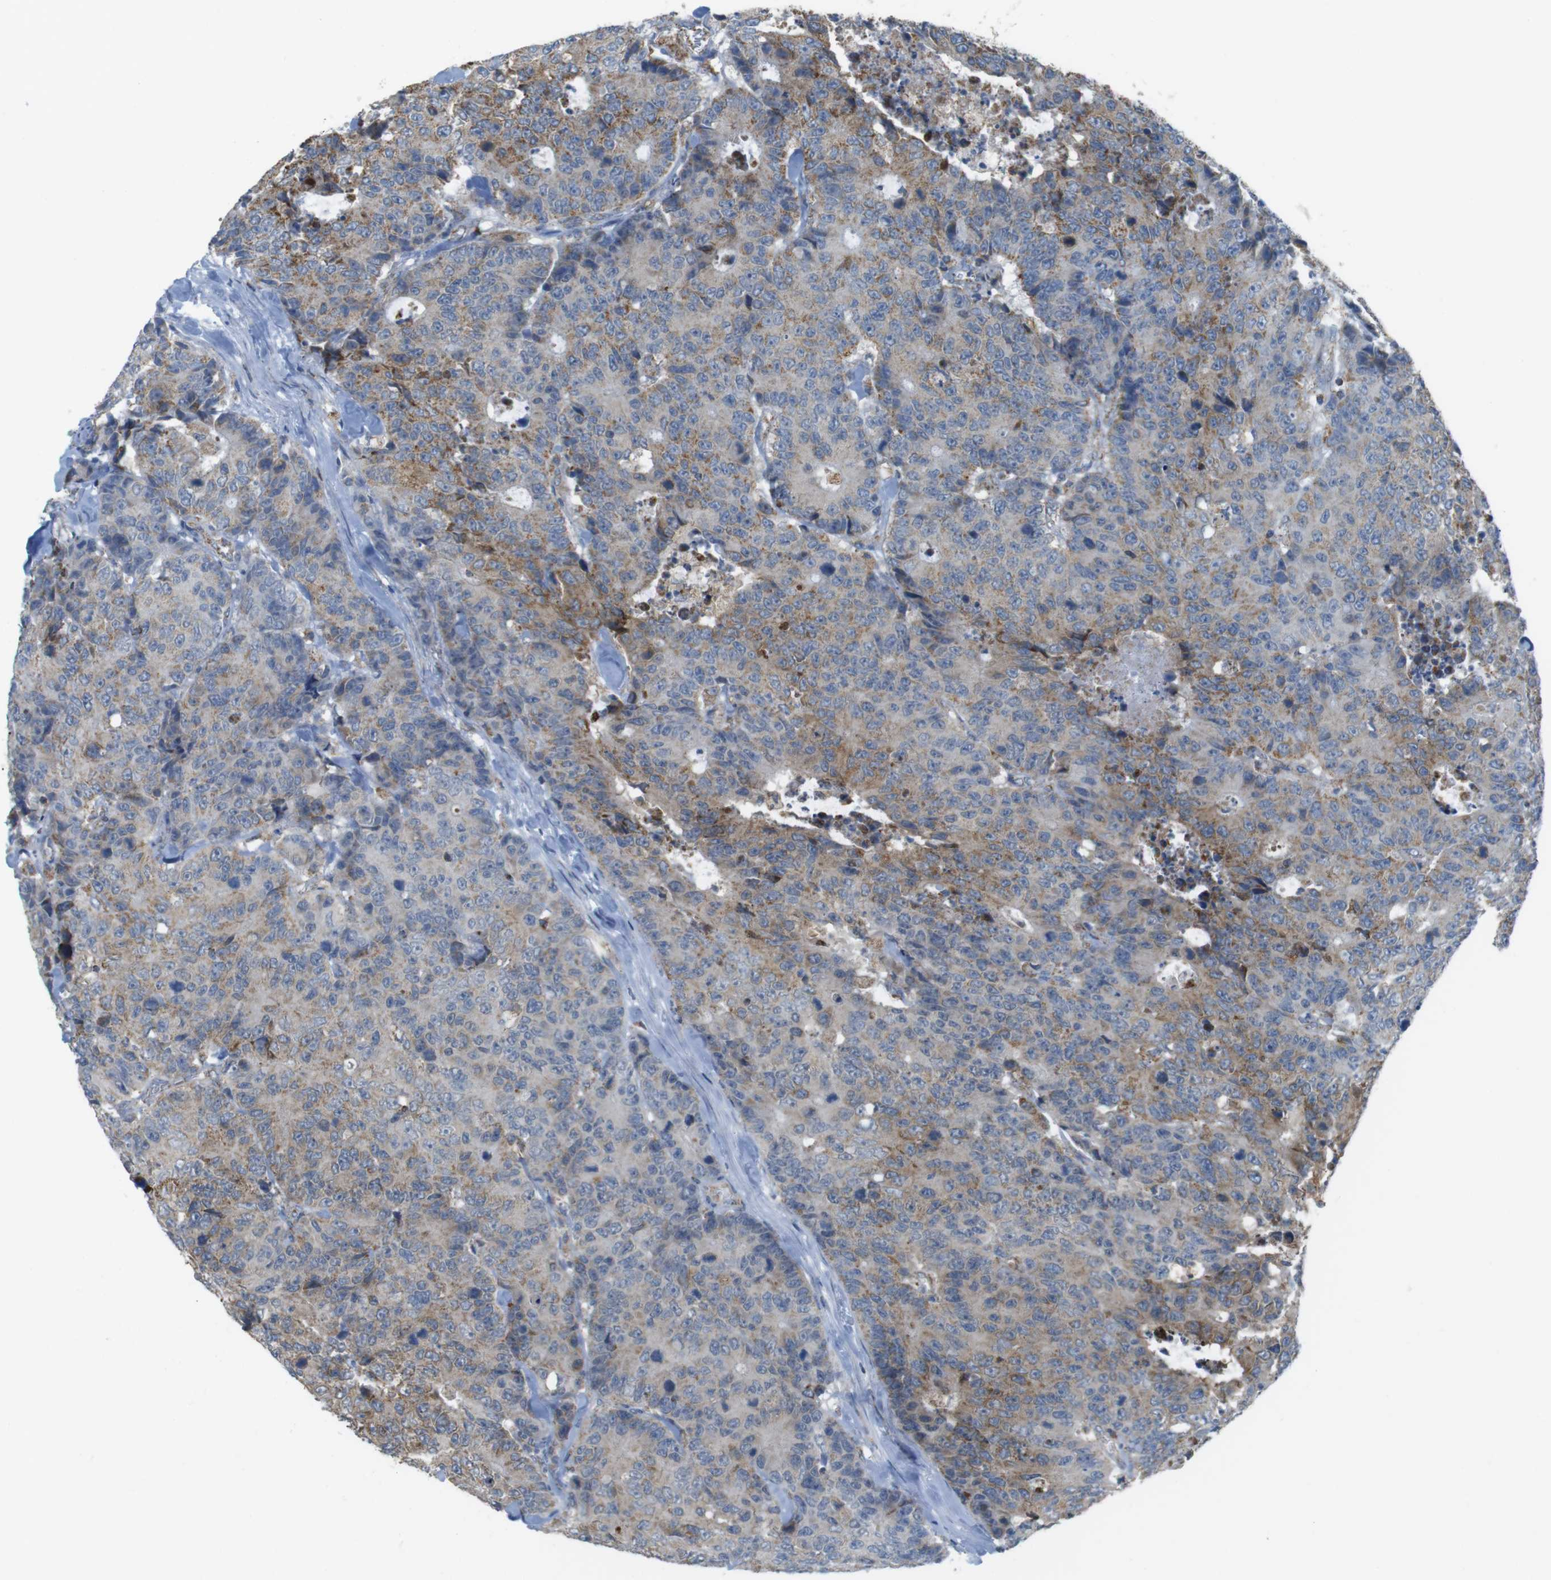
{"staining": {"intensity": "moderate", "quantity": "25%-75%", "location": "cytoplasmic/membranous"}, "tissue": "colorectal cancer", "cell_type": "Tumor cells", "image_type": "cancer", "snomed": [{"axis": "morphology", "description": "Adenocarcinoma, NOS"}, {"axis": "topography", "description": "Colon"}], "caption": "Immunohistochemical staining of human colorectal cancer demonstrates moderate cytoplasmic/membranous protein staining in approximately 25%-75% of tumor cells.", "gene": "GRIK2", "patient": {"sex": "female", "age": 86}}